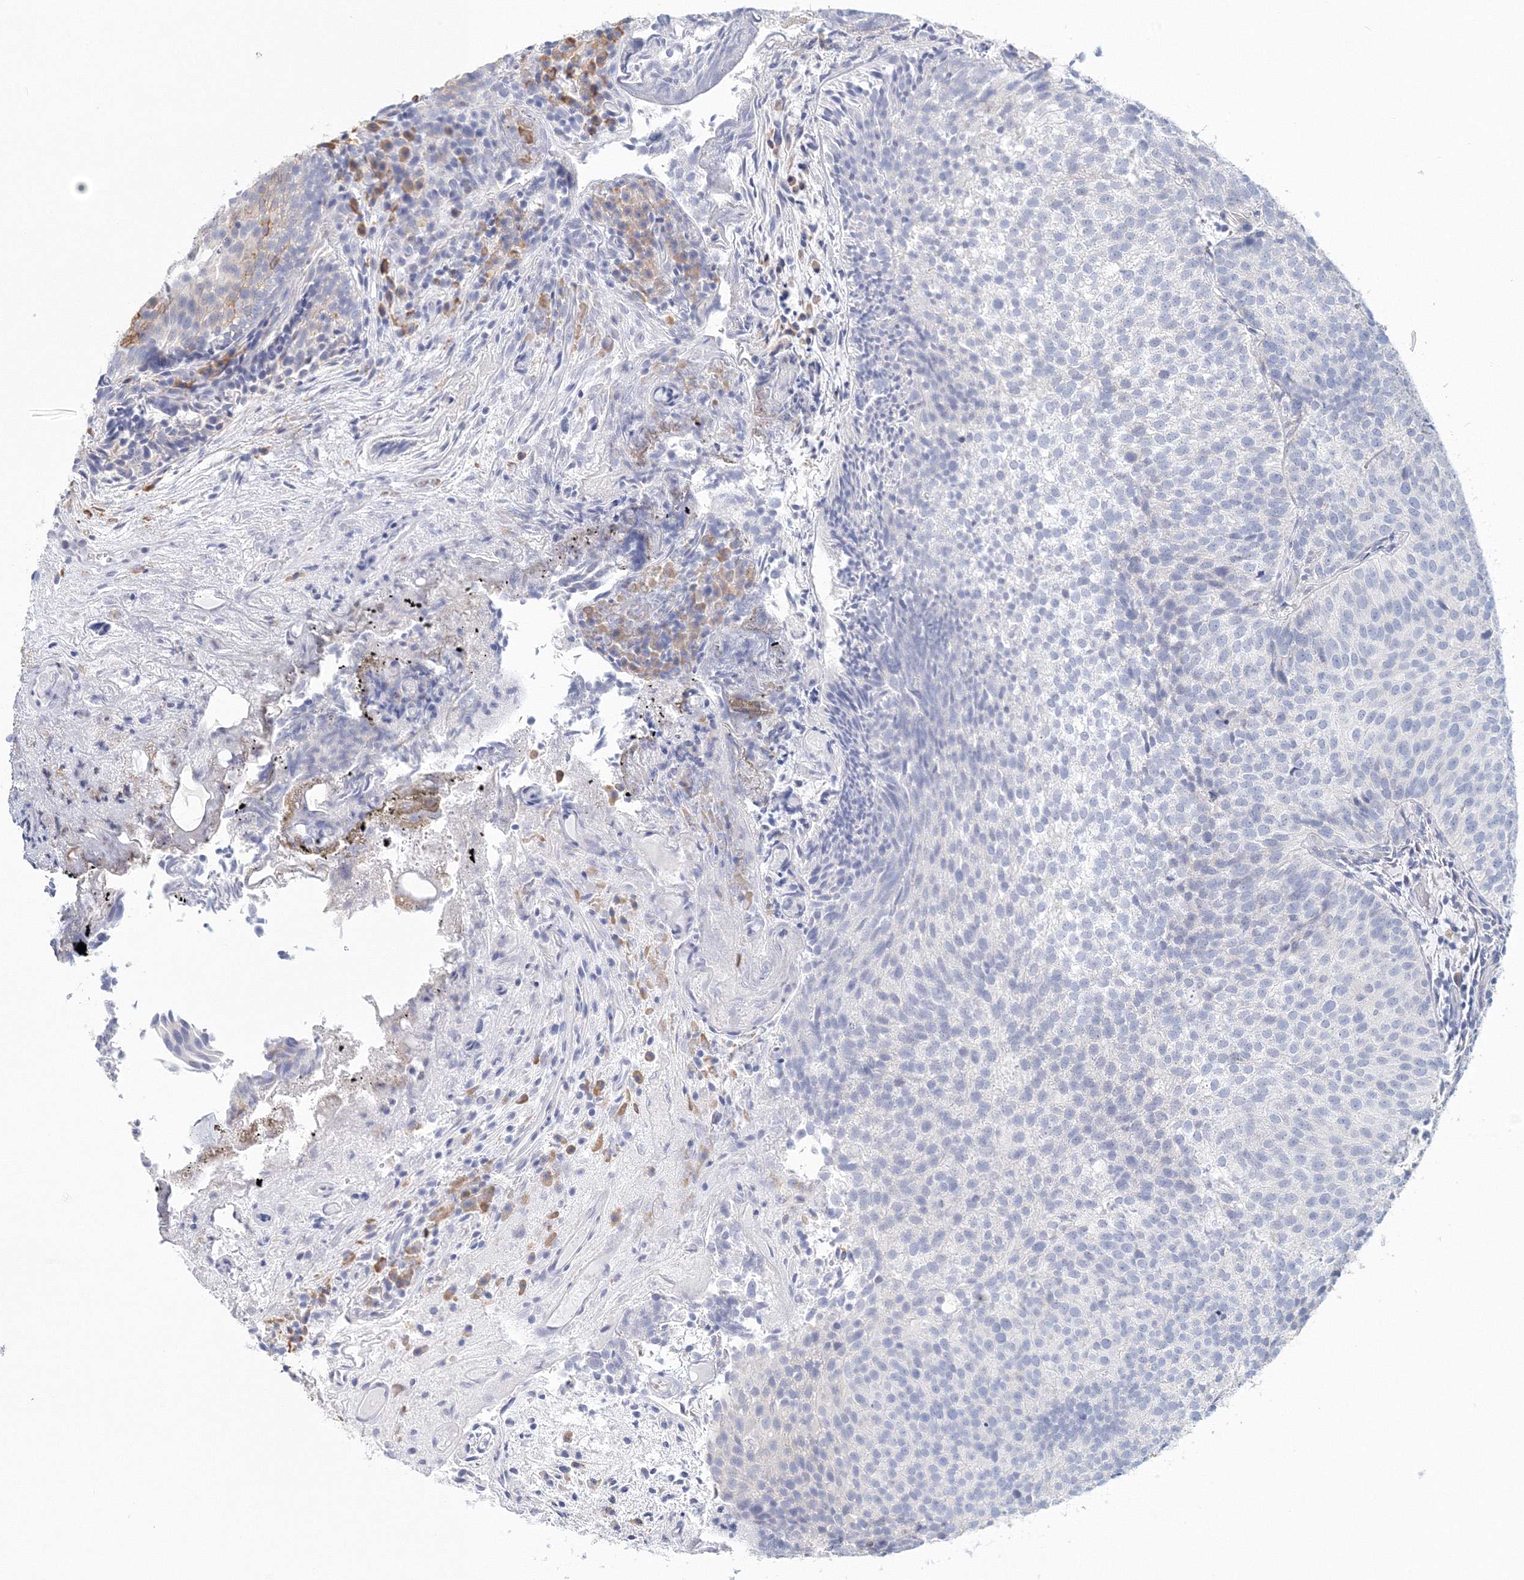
{"staining": {"intensity": "negative", "quantity": "none", "location": "none"}, "tissue": "urothelial cancer", "cell_type": "Tumor cells", "image_type": "cancer", "snomed": [{"axis": "morphology", "description": "Urothelial carcinoma, Low grade"}, {"axis": "topography", "description": "Urinary bladder"}], "caption": "Immunohistochemistry photomicrograph of neoplastic tissue: human urothelial cancer stained with DAB (3,3'-diaminobenzidine) exhibits no significant protein expression in tumor cells.", "gene": "VSIG1", "patient": {"sex": "male", "age": 86}}